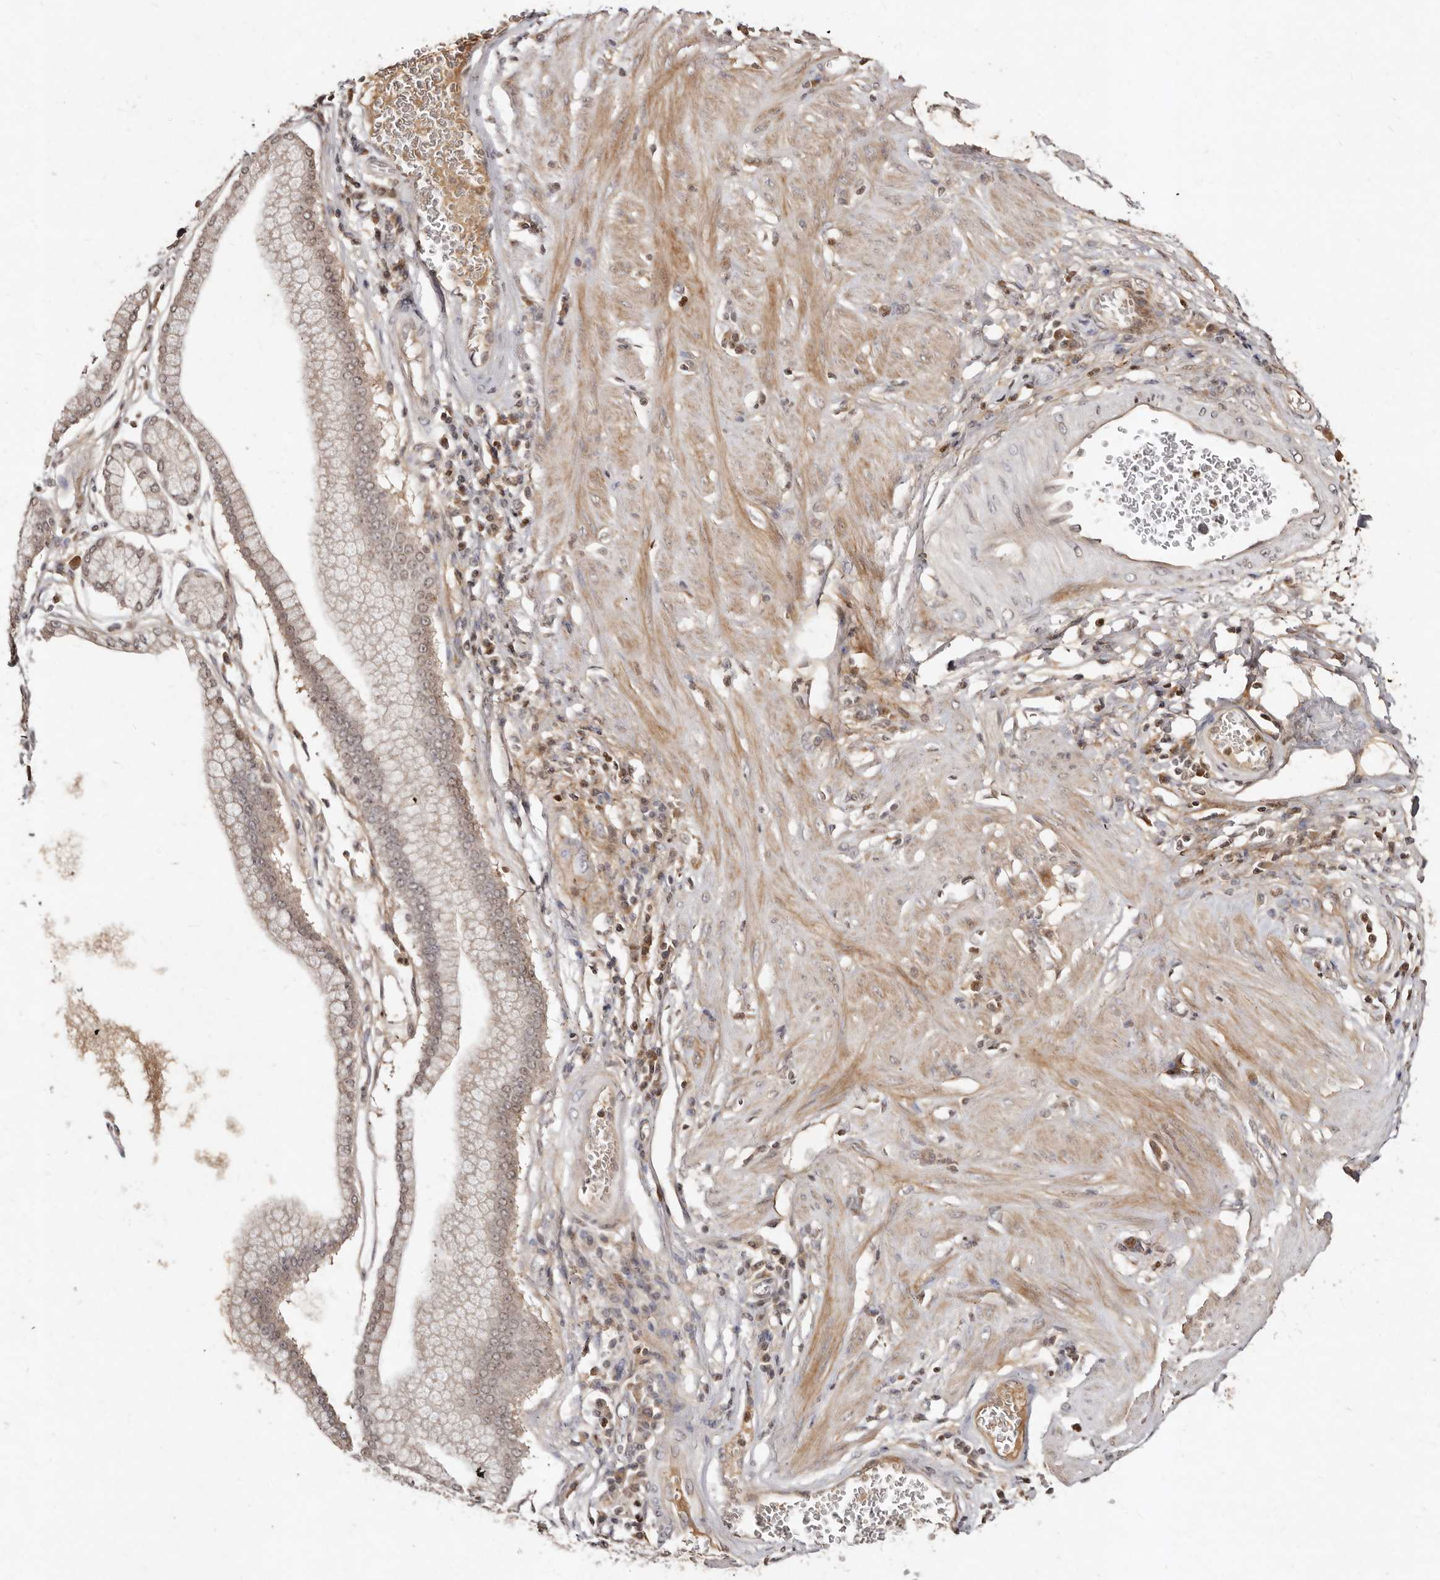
{"staining": {"intensity": "weak", "quantity": ">75%", "location": "cytoplasmic/membranous,nuclear"}, "tissue": "stomach cancer", "cell_type": "Tumor cells", "image_type": "cancer", "snomed": [{"axis": "morphology", "description": "Adenocarcinoma, NOS"}, {"axis": "topography", "description": "Stomach"}], "caption": "Immunohistochemistry histopathology image of stomach adenocarcinoma stained for a protein (brown), which exhibits low levels of weak cytoplasmic/membranous and nuclear expression in approximately >75% of tumor cells.", "gene": "LCORL", "patient": {"sex": "male", "age": 59}}